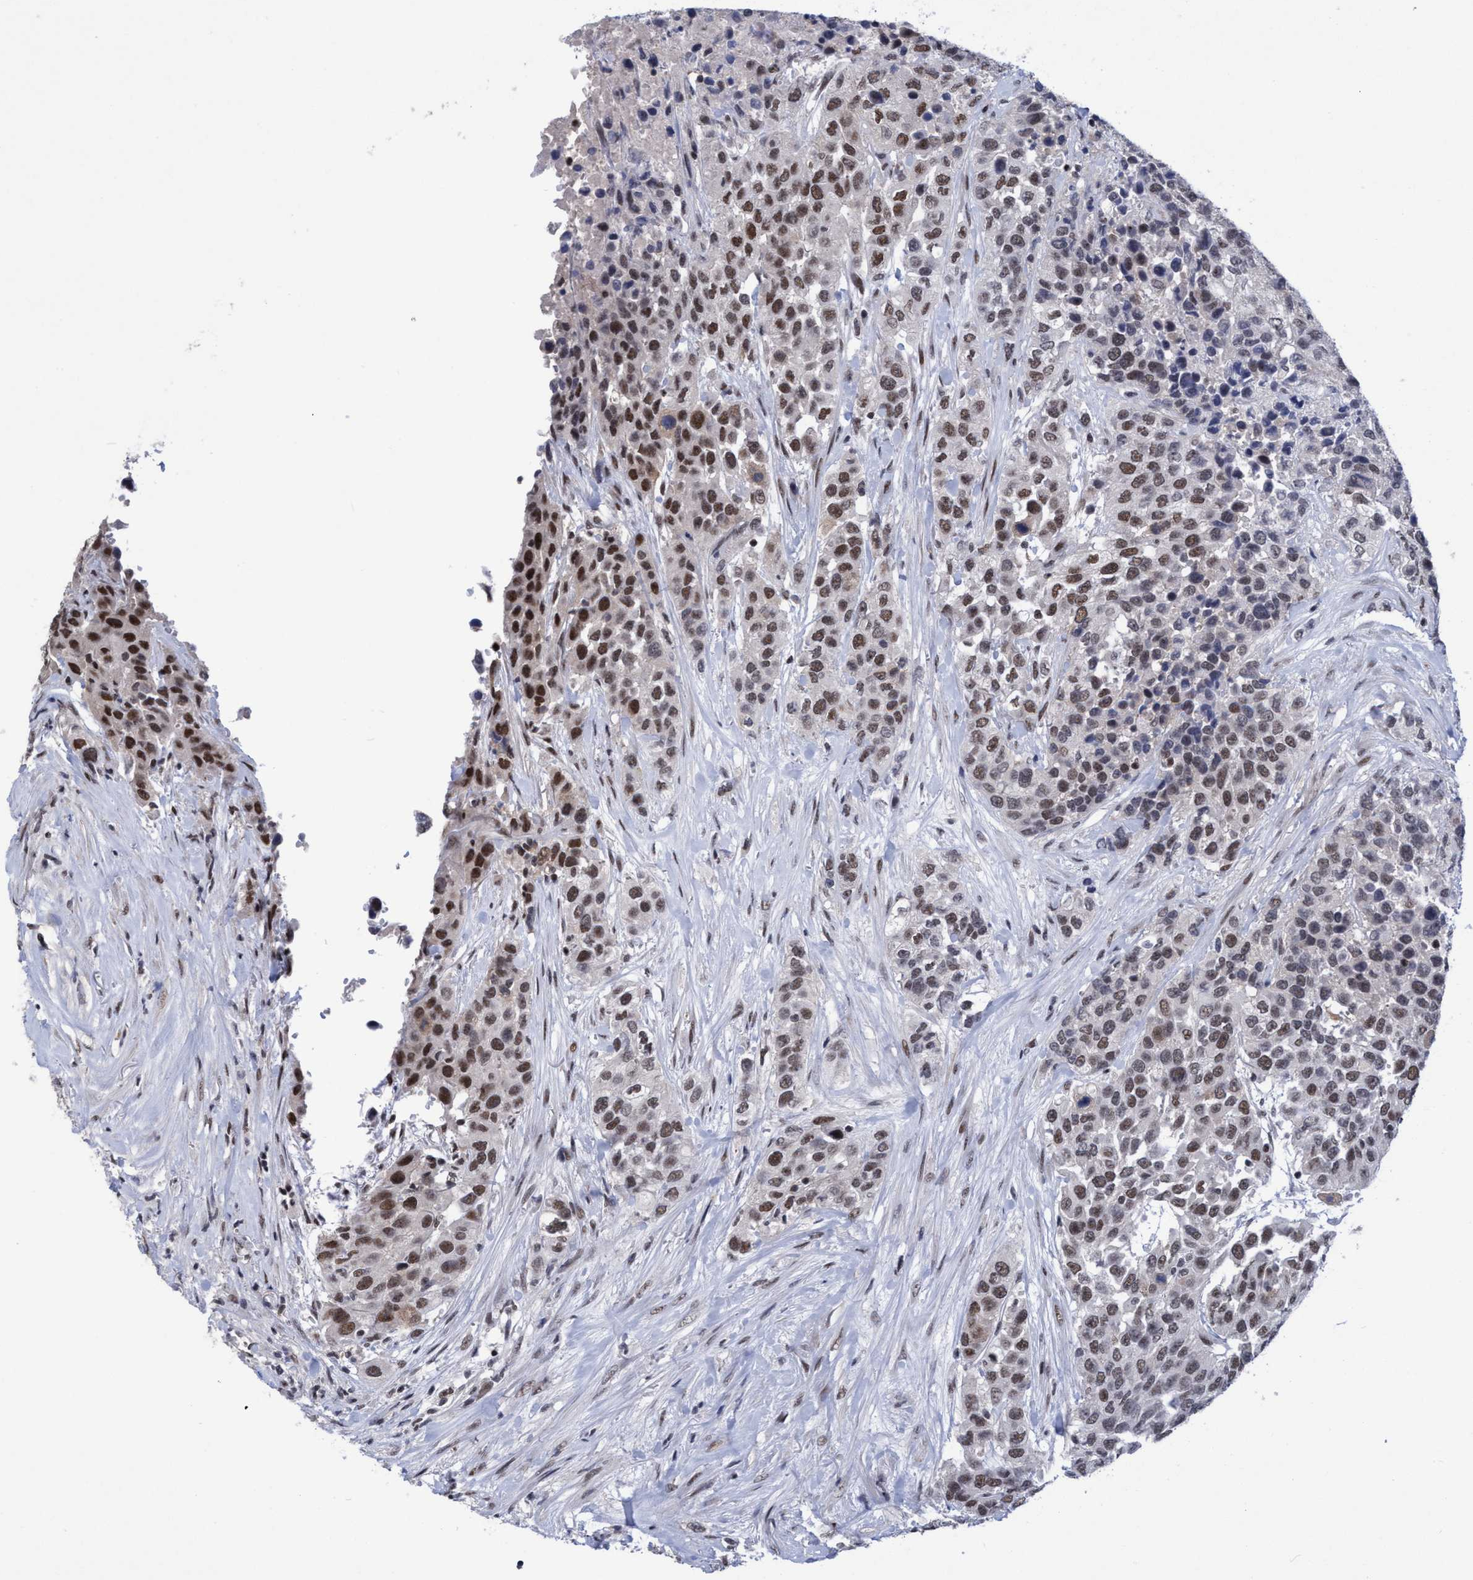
{"staining": {"intensity": "moderate", "quantity": "25%-75%", "location": "nuclear"}, "tissue": "urothelial cancer", "cell_type": "Tumor cells", "image_type": "cancer", "snomed": [{"axis": "morphology", "description": "Urothelial carcinoma, High grade"}, {"axis": "topography", "description": "Urinary bladder"}], "caption": "Urothelial carcinoma (high-grade) tissue reveals moderate nuclear expression in about 25%-75% of tumor cells", "gene": "C9orf78", "patient": {"sex": "female", "age": 80}}